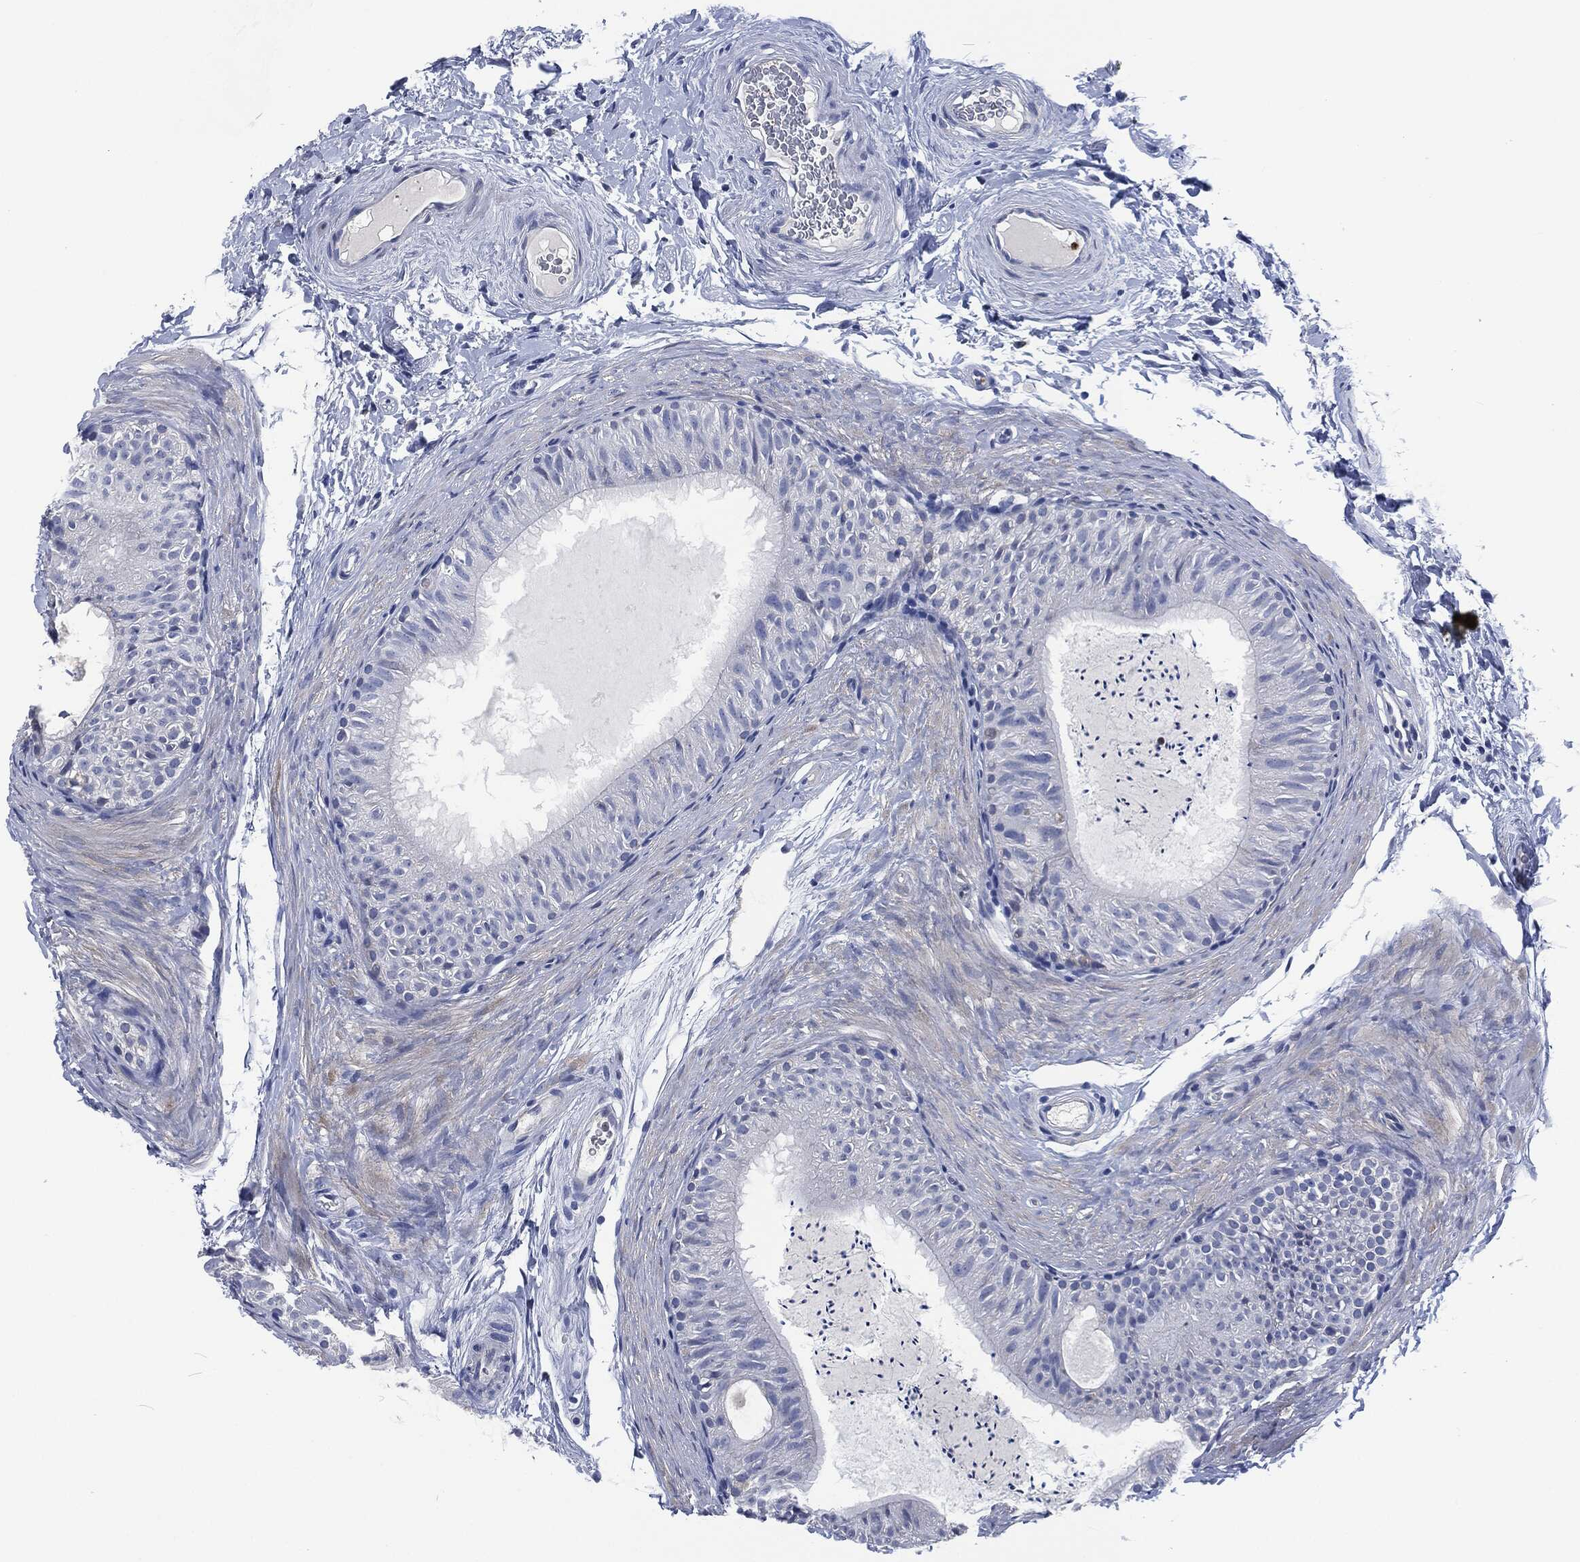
{"staining": {"intensity": "negative", "quantity": "none", "location": "none"}, "tissue": "epididymis", "cell_type": "Glandular cells", "image_type": "normal", "snomed": [{"axis": "morphology", "description": "Normal tissue, NOS"}, {"axis": "topography", "description": "Epididymis"}], "caption": "This is an immunohistochemistry (IHC) image of benign epididymis. There is no staining in glandular cells.", "gene": "MPO", "patient": {"sex": "male", "age": 34}}